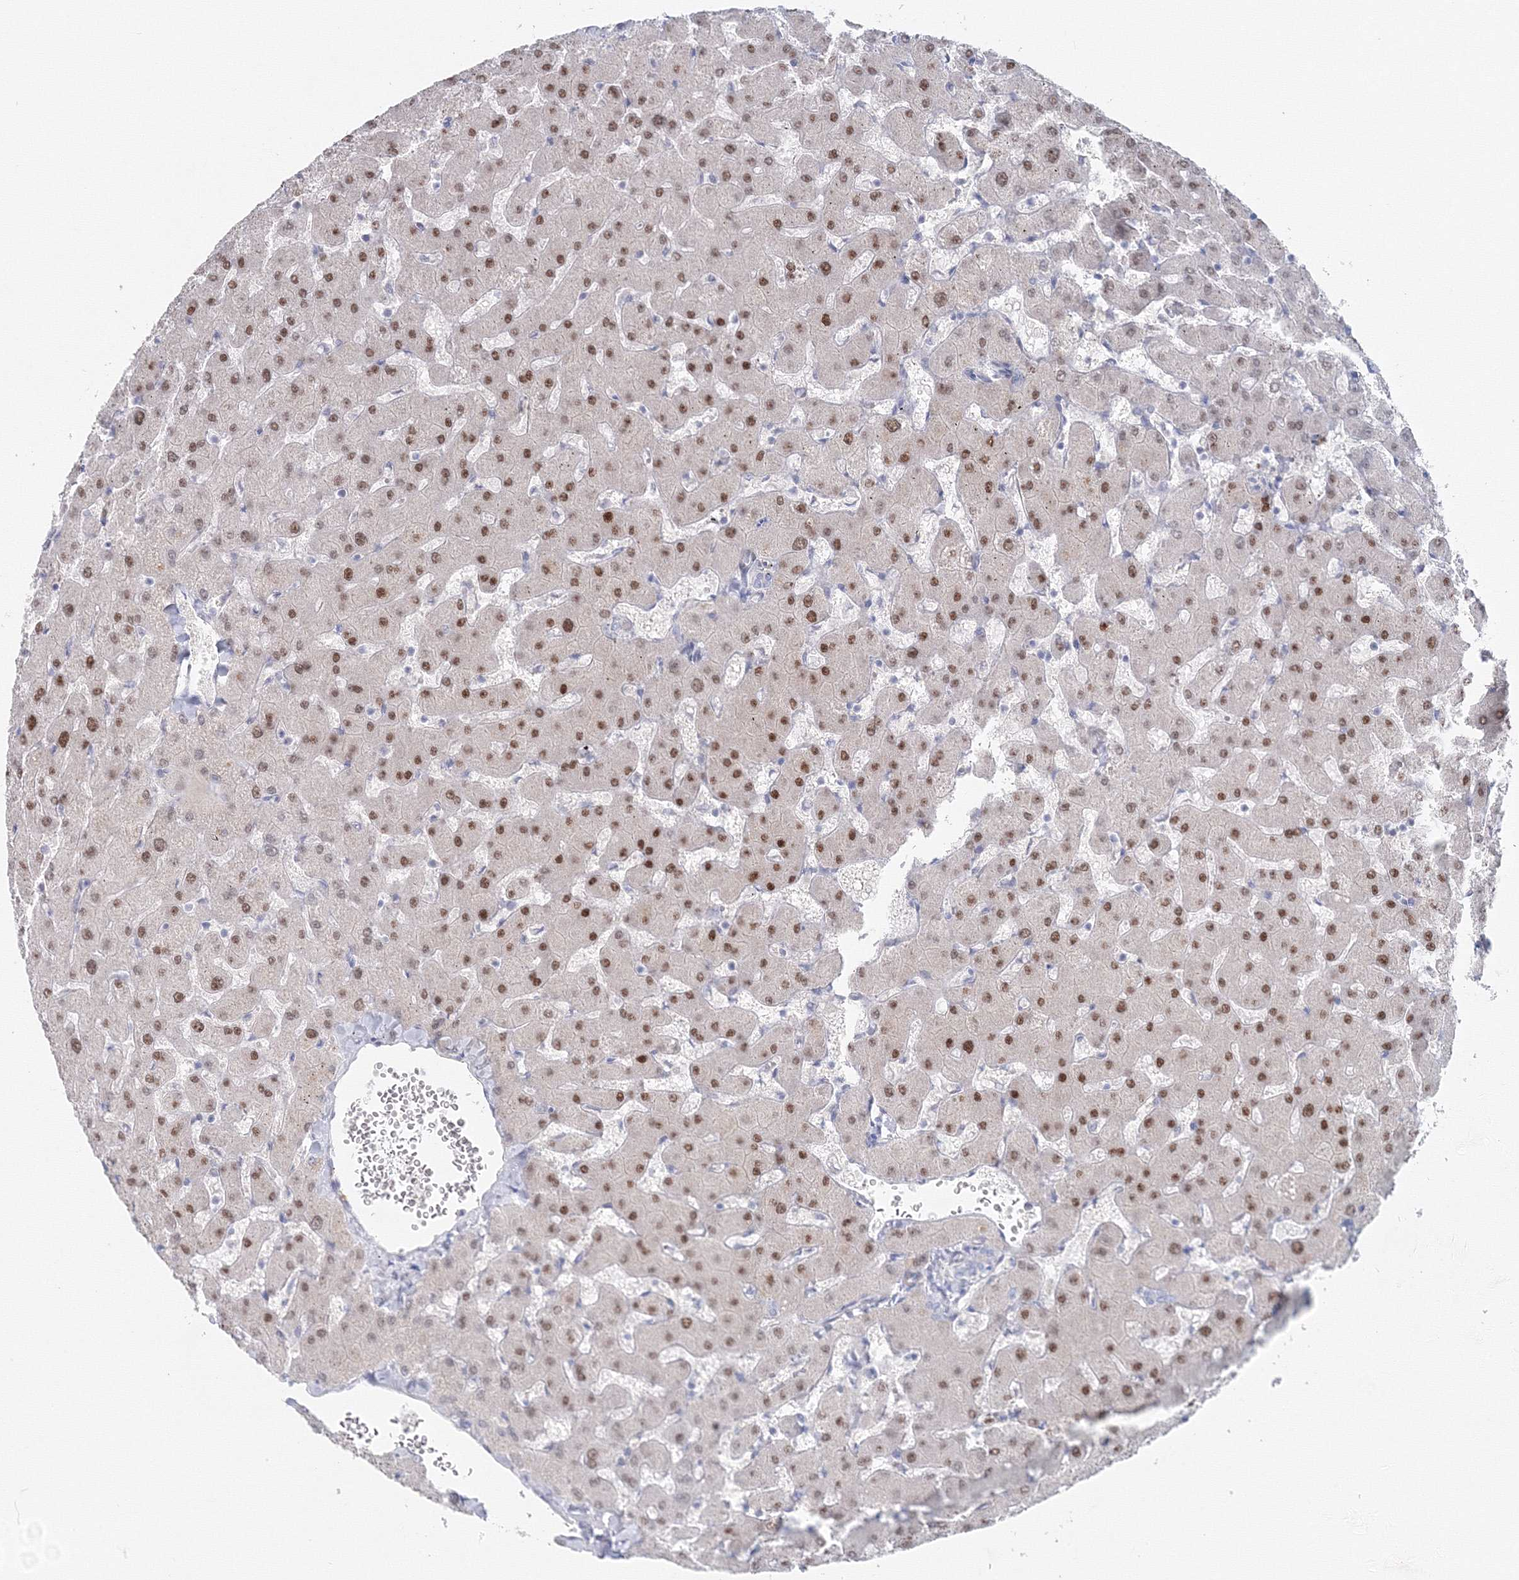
{"staining": {"intensity": "negative", "quantity": "none", "location": "none"}, "tissue": "liver", "cell_type": "Cholangiocytes", "image_type": "normal", "snomed": [{"axis": "morphology", "description": "Normal tissue, NOS"}, {"axis": "topography", "description": "Liver"}], "caption": "A high-resolution image shows immunohistochemistry staining of normal liver, which exhibits no significant staining in cholangiocytes.", "gene": "GCKR", "patient": {"sex": "female", "age": 63}}